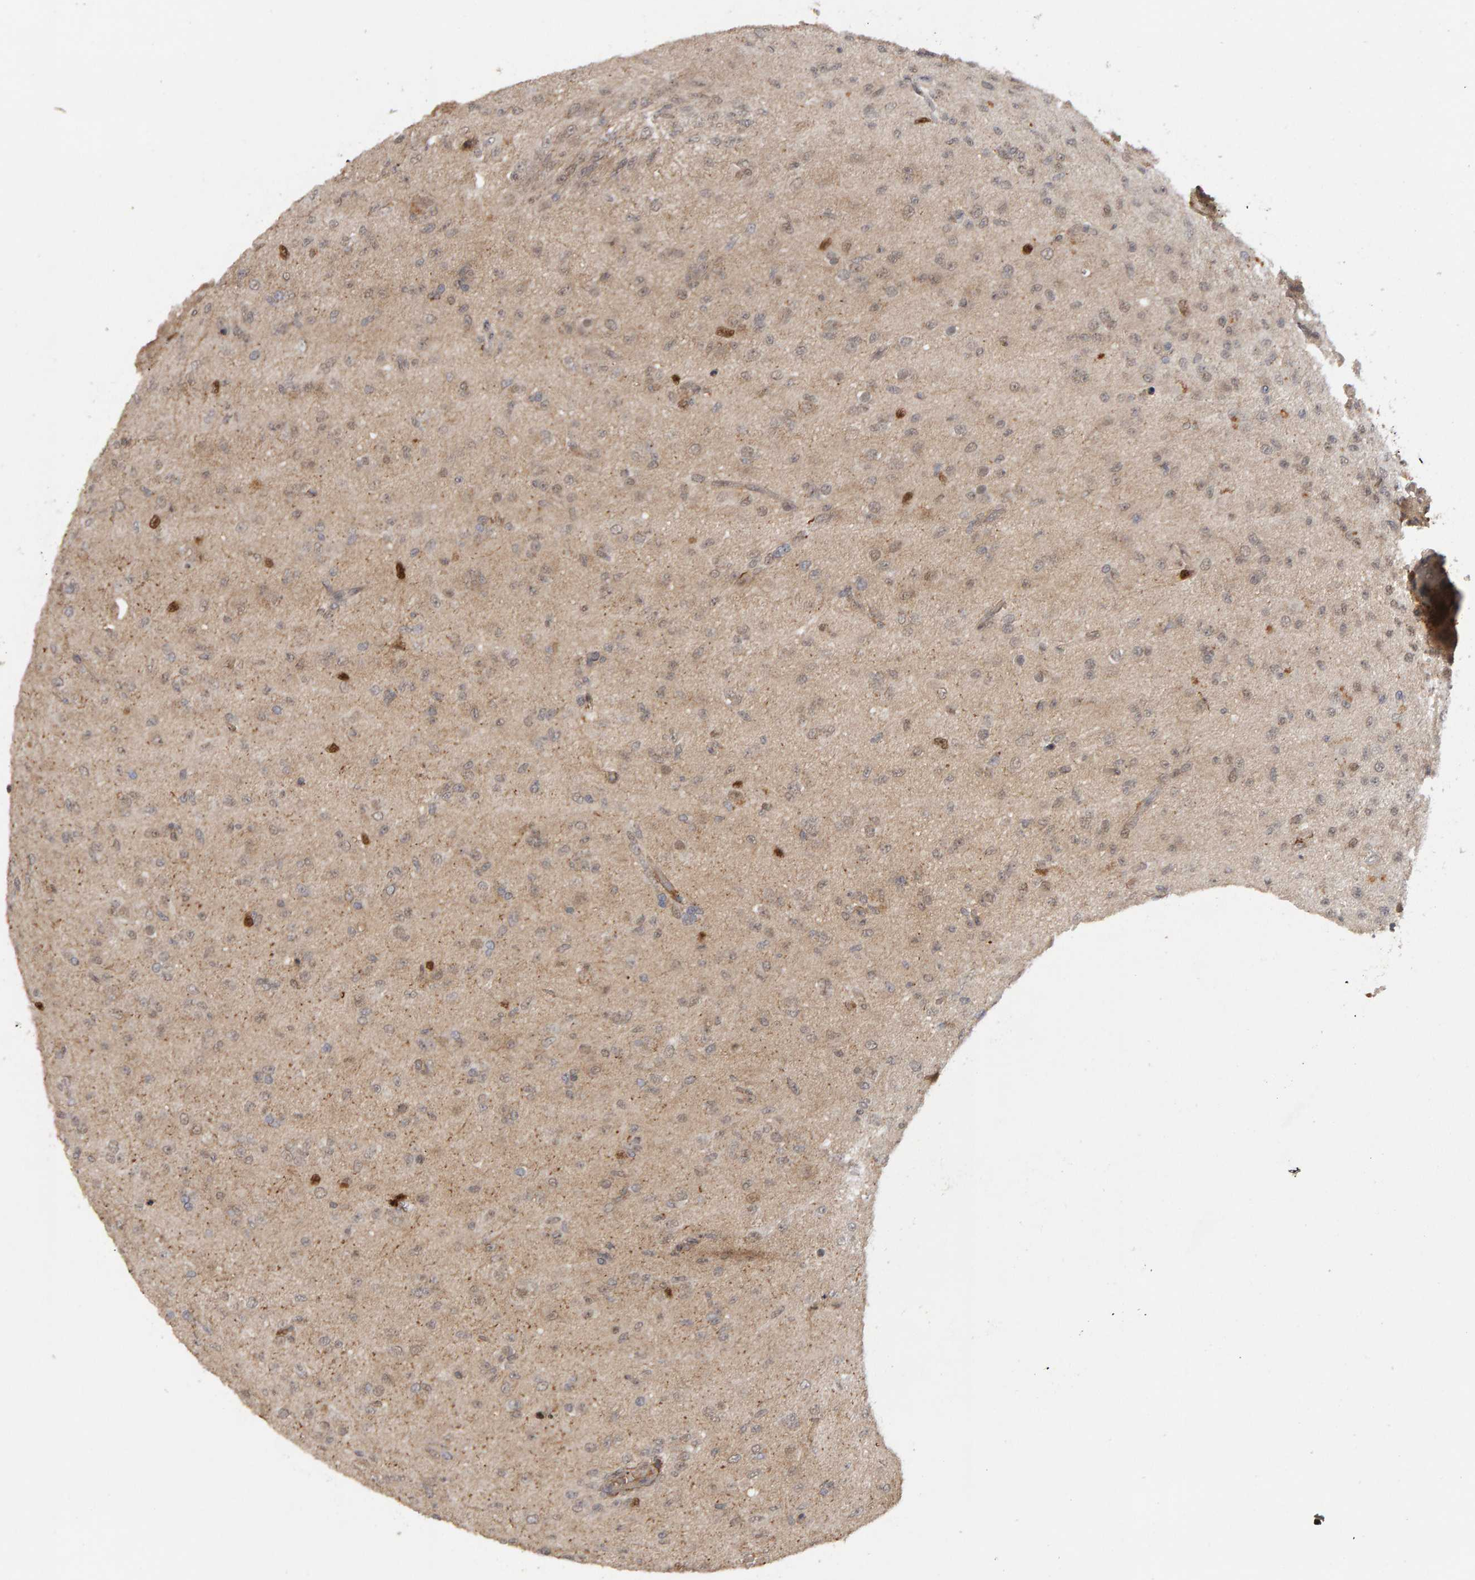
{"staining": {"intensity": "strong", "quantity": "<25%", "location": "nuclear"}, "tissue": "glioma", "cell_type": "Tumor cells", "image_type": "cancer", "snomed": [{"axis": "morphology", "description": "Glioma, malignant, Low grade"}, {"axis": "topography", "description": "Brain"}], "caption": "IHC micrograph of human malignant glioma (low-grade) stained for a protein (brown), which displays medium levels of strong nuclear positivity in approximately <25% of tumor cells.", "gene": "CDCA5", "patient": {"sex": "male", "age": 65}}